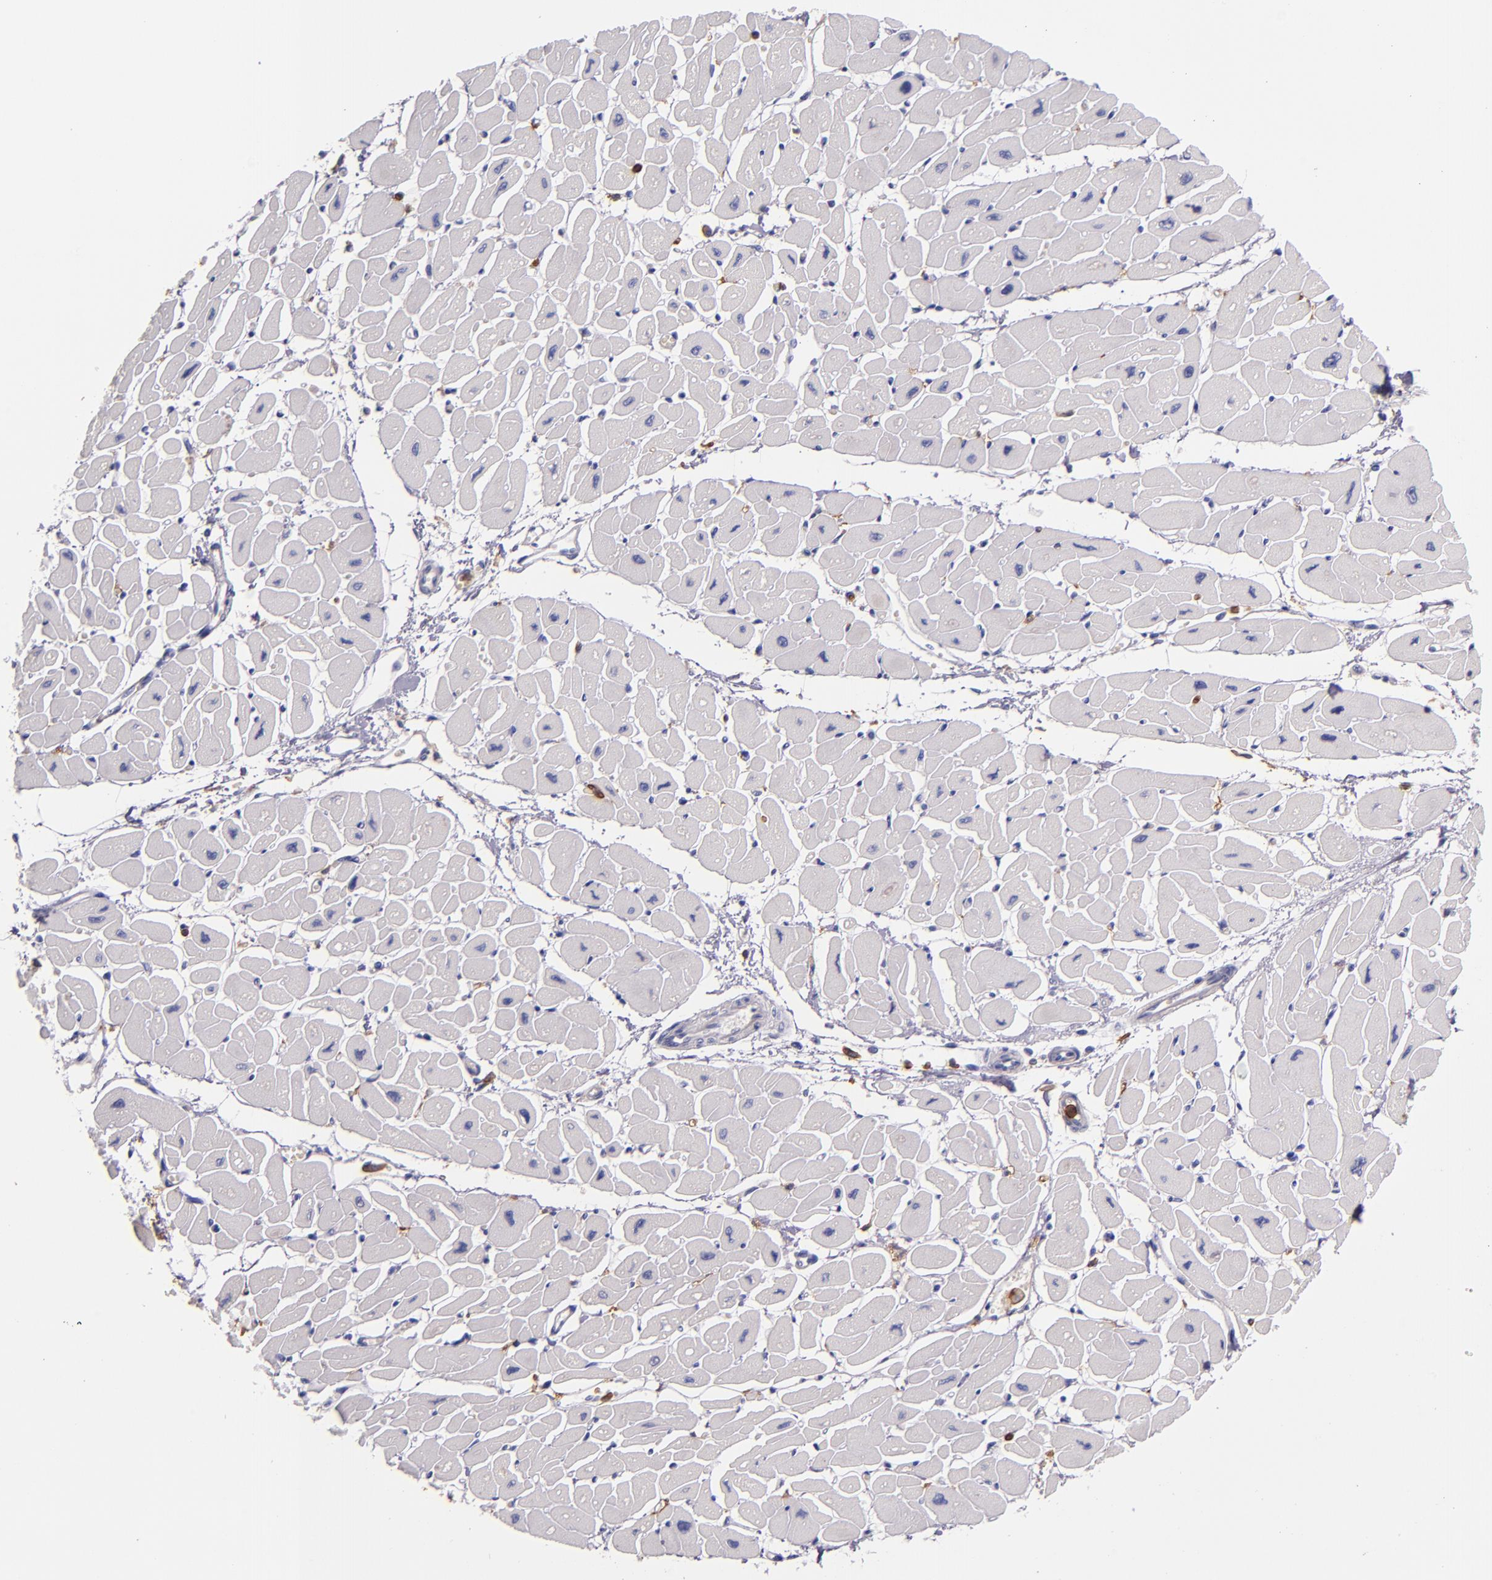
{"staining": {"intensity": "negative", "quantity": "none", "location": "none"}, "tissue": "heart muscle", "cell_type": "Cardiomyocytes", "image_type": "normal", "snomed": [{"axis": "morphology", "description": "Normal tissue, NOS"}, {"axis": "topography", "description": "Heart"}], "caption": "High power microscopy histopathology image of an immunohistochemistry micrograph of benign heart muscle, revealing no significant staining in cardiomyocytes. (Stains: DAB immunohistochemistry with hematoxylin counter stain, Microscopy: brightfield microscopy at high magnification).", "gene": "C5AR1", "patient": {"sex": "female", "age": 54}}